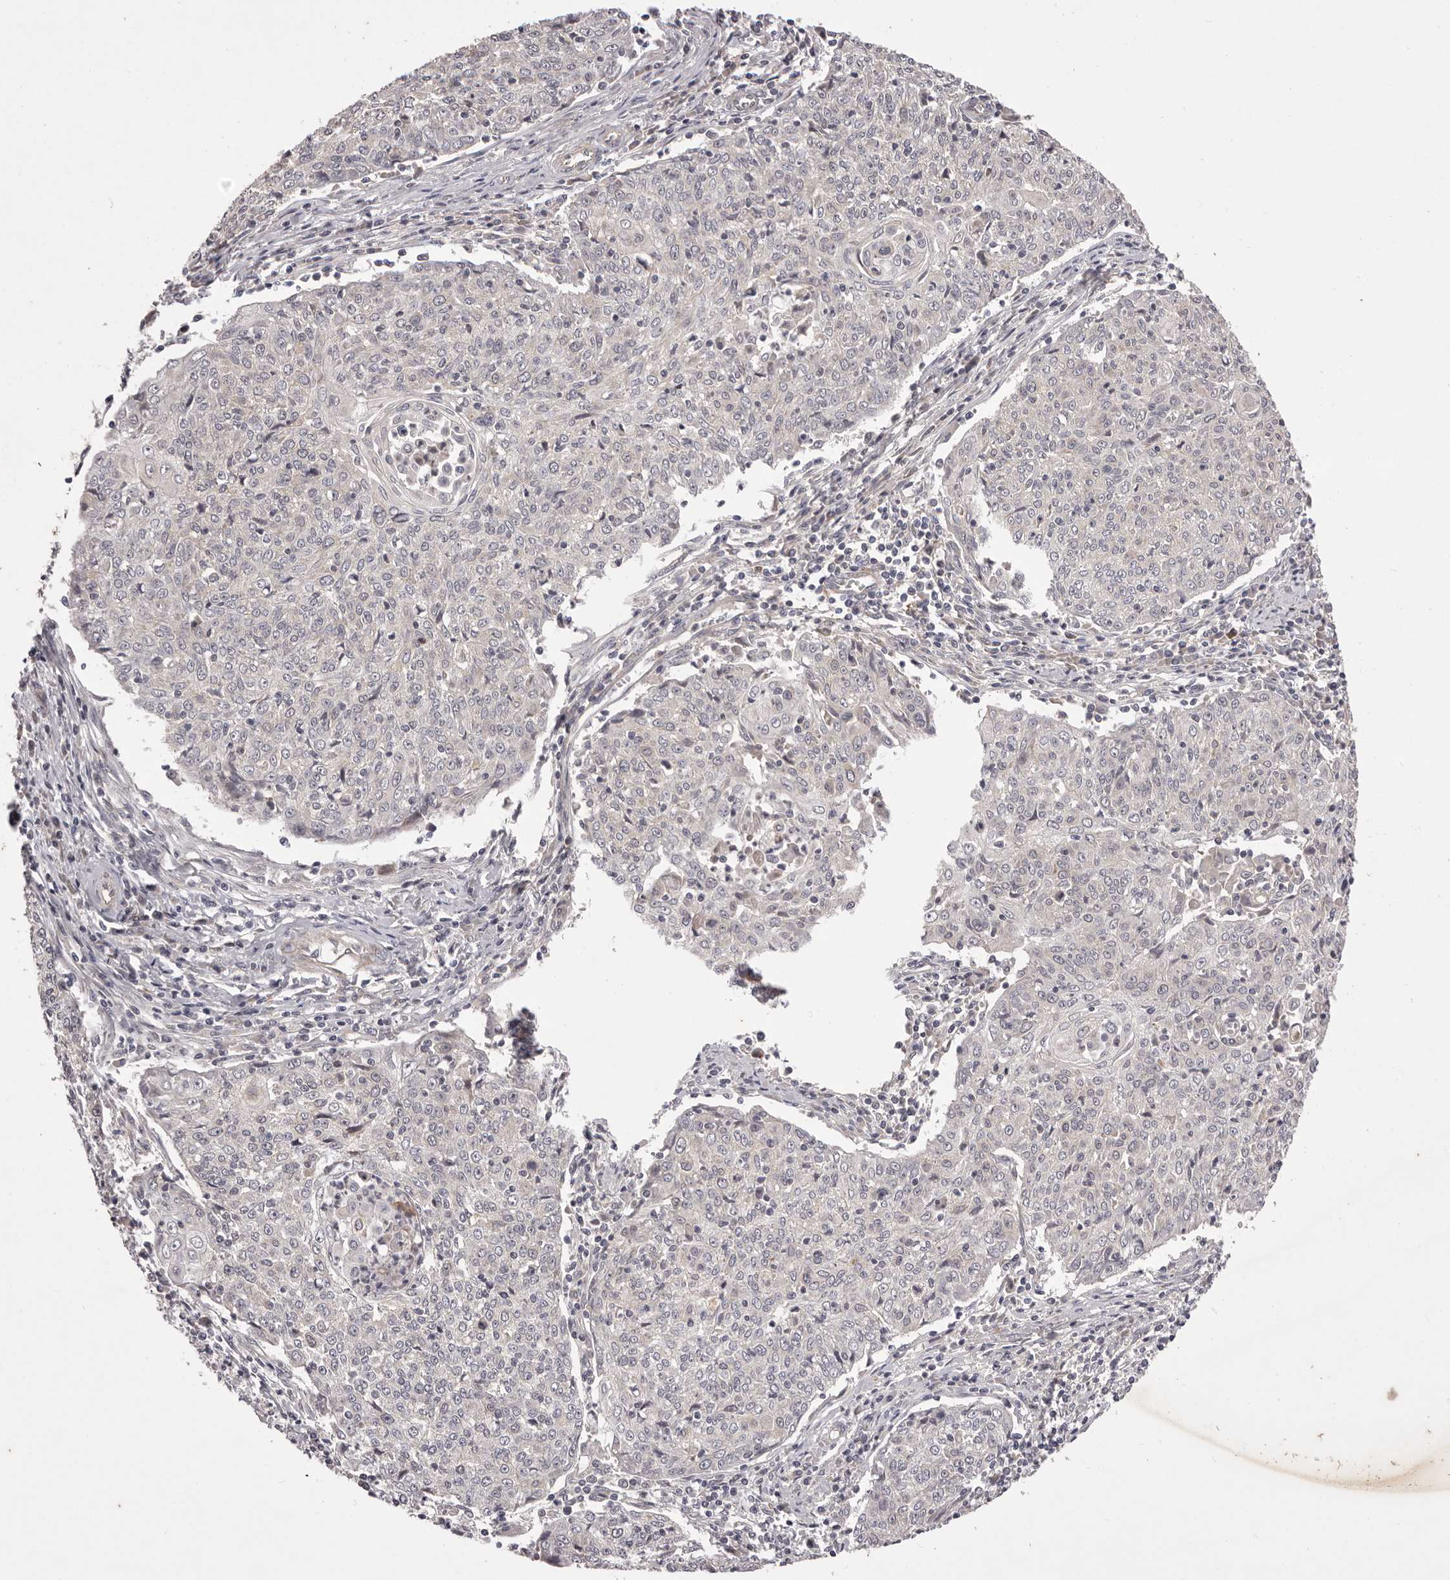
{"staining": {"intensity": "negative", "quantity": "none", "location": "none"}, "tissue": "cervical cancer", "cell_type": "Tumor cells", "image_type": "cancer", "snomed": [{"axis": "morphology", "description": "Squamous cell carcinoma, NOS"}, {"axis": "topography", "description": "Cervix"}], "caption": "Immunohistochemistry (IHC) photomicrograph of human cervical cancer stained for a protein (brown), which exhibits no expression in tumor cells.", "gene": "PNRC1", "patient": {"sex": "female", "age": 48}}